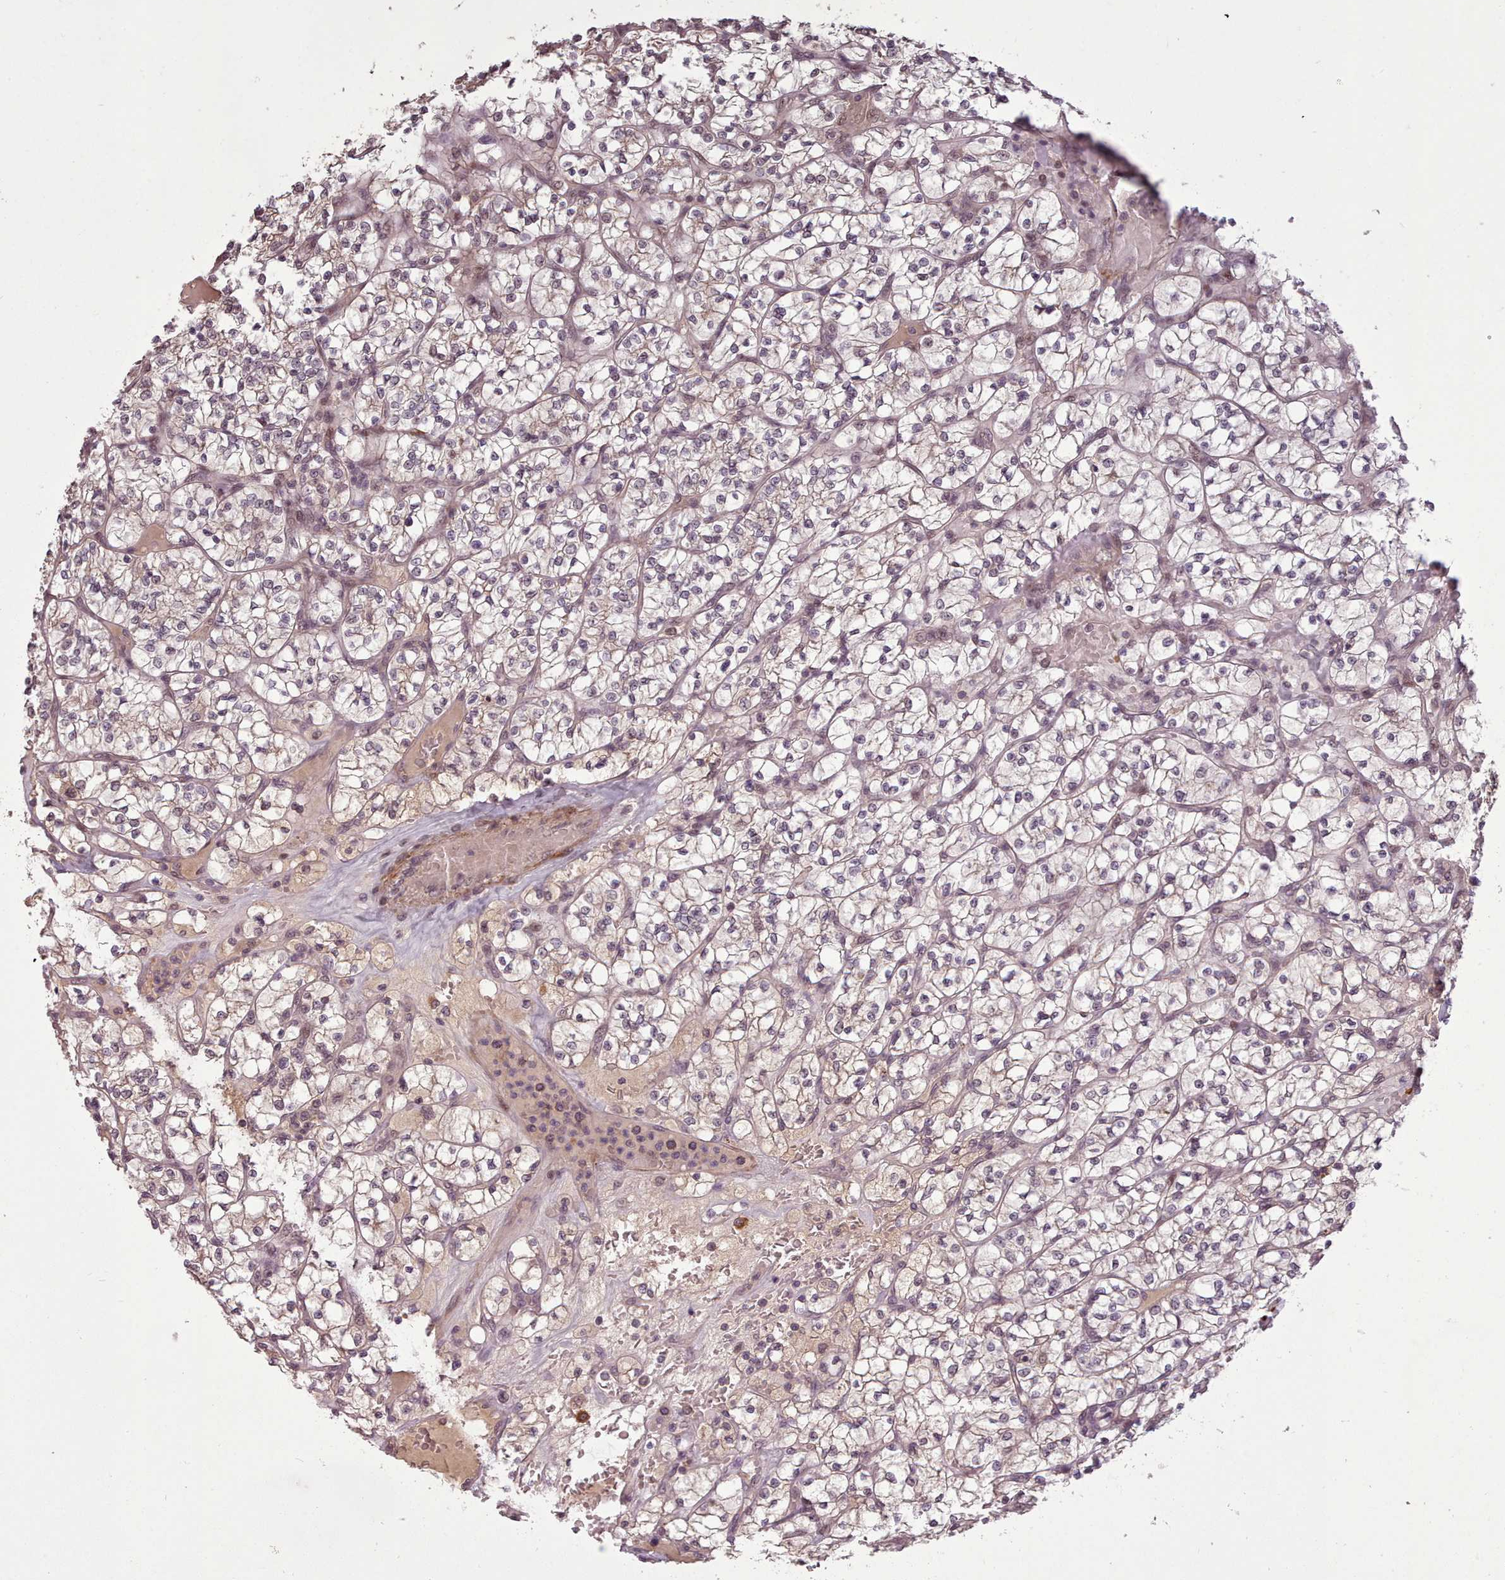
{"staining": {"intensity": "weak", "quantity": "25%-75%", "location": "cytoplasmic/membranous"}, "tissue": "renal cancer", "cell_type": "Tumor cells", "image_type": "cancer", "snomed": [{"axis": "morphology", "description": "Adenocarcinoma, NOS"}, {"axis": "topography", "description": "Kidney"}], "caption": "Adenocarcinoma (renal) was stained to show a protein in brown. There is low levels of weak cytoplasmic/membranous expression in about 25%-75% of tumor cells. The staining was performed using DAB (3,3'-diaminobenzidine), with brown indicating positive protein expression. Nuclei are stained blue with hematoxylin.", "gene": "CDC6", "patient": {"sex": "female", "age": 64}}